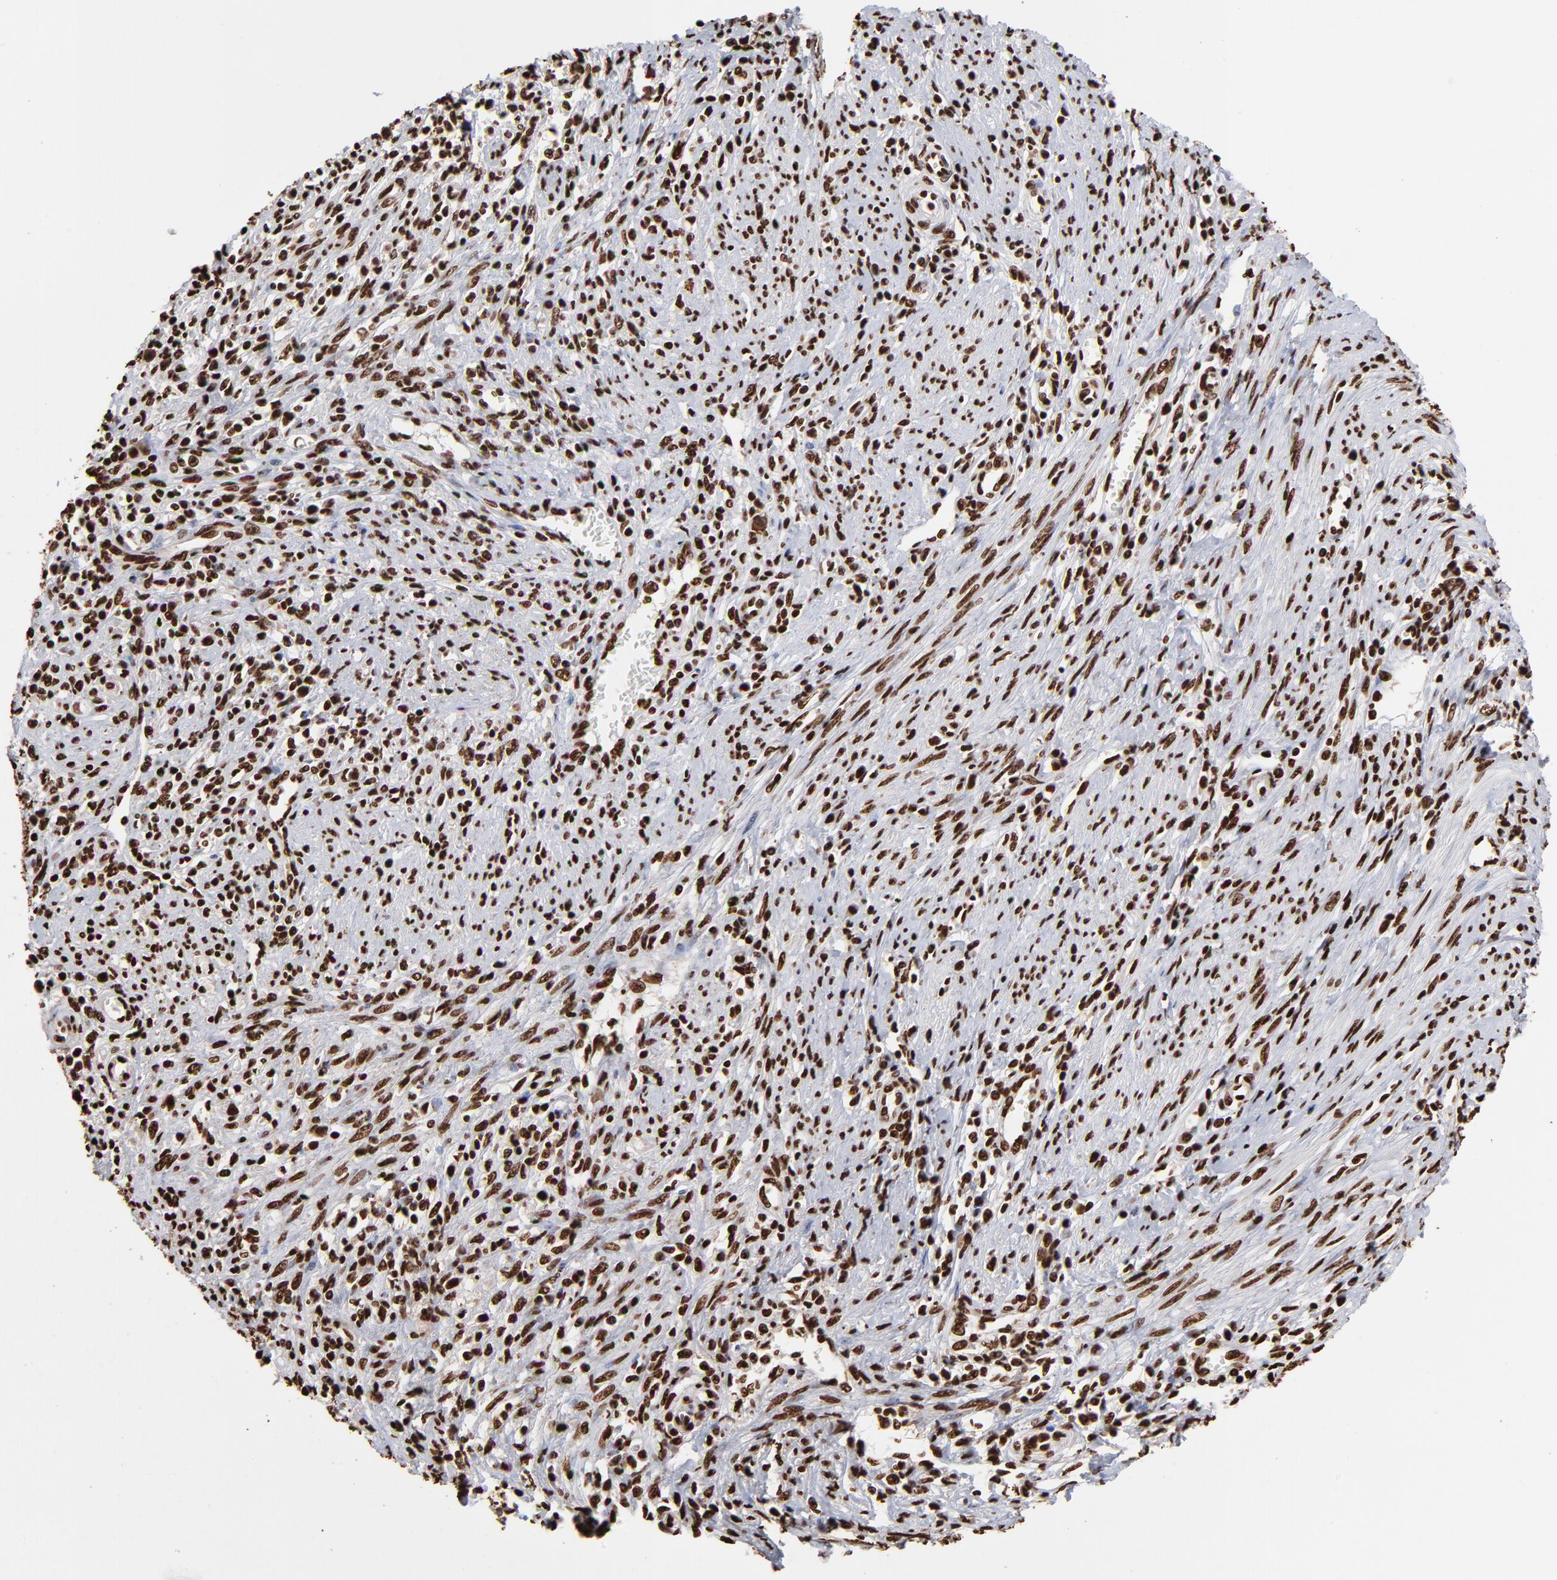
{"staining": {"intensity": "strong", "quantity": ">75%", "location": "nuclear"}, "tissue": "cervical cancer", "cell_type": "Tumor cells", "image_type": "cancer", "snomed": [{"axis": "morphology", "description": "Adenocarcinoma, NOS"}, {"axis": "topography", "description": "Cervix"}], "caption": "Protein staining displays strong nuclear positivity in about >75% of tumor cells in cervical adenocarcinoma.", "gene": "ZNF544", "patient": {"sex": "female", "age": 36}}